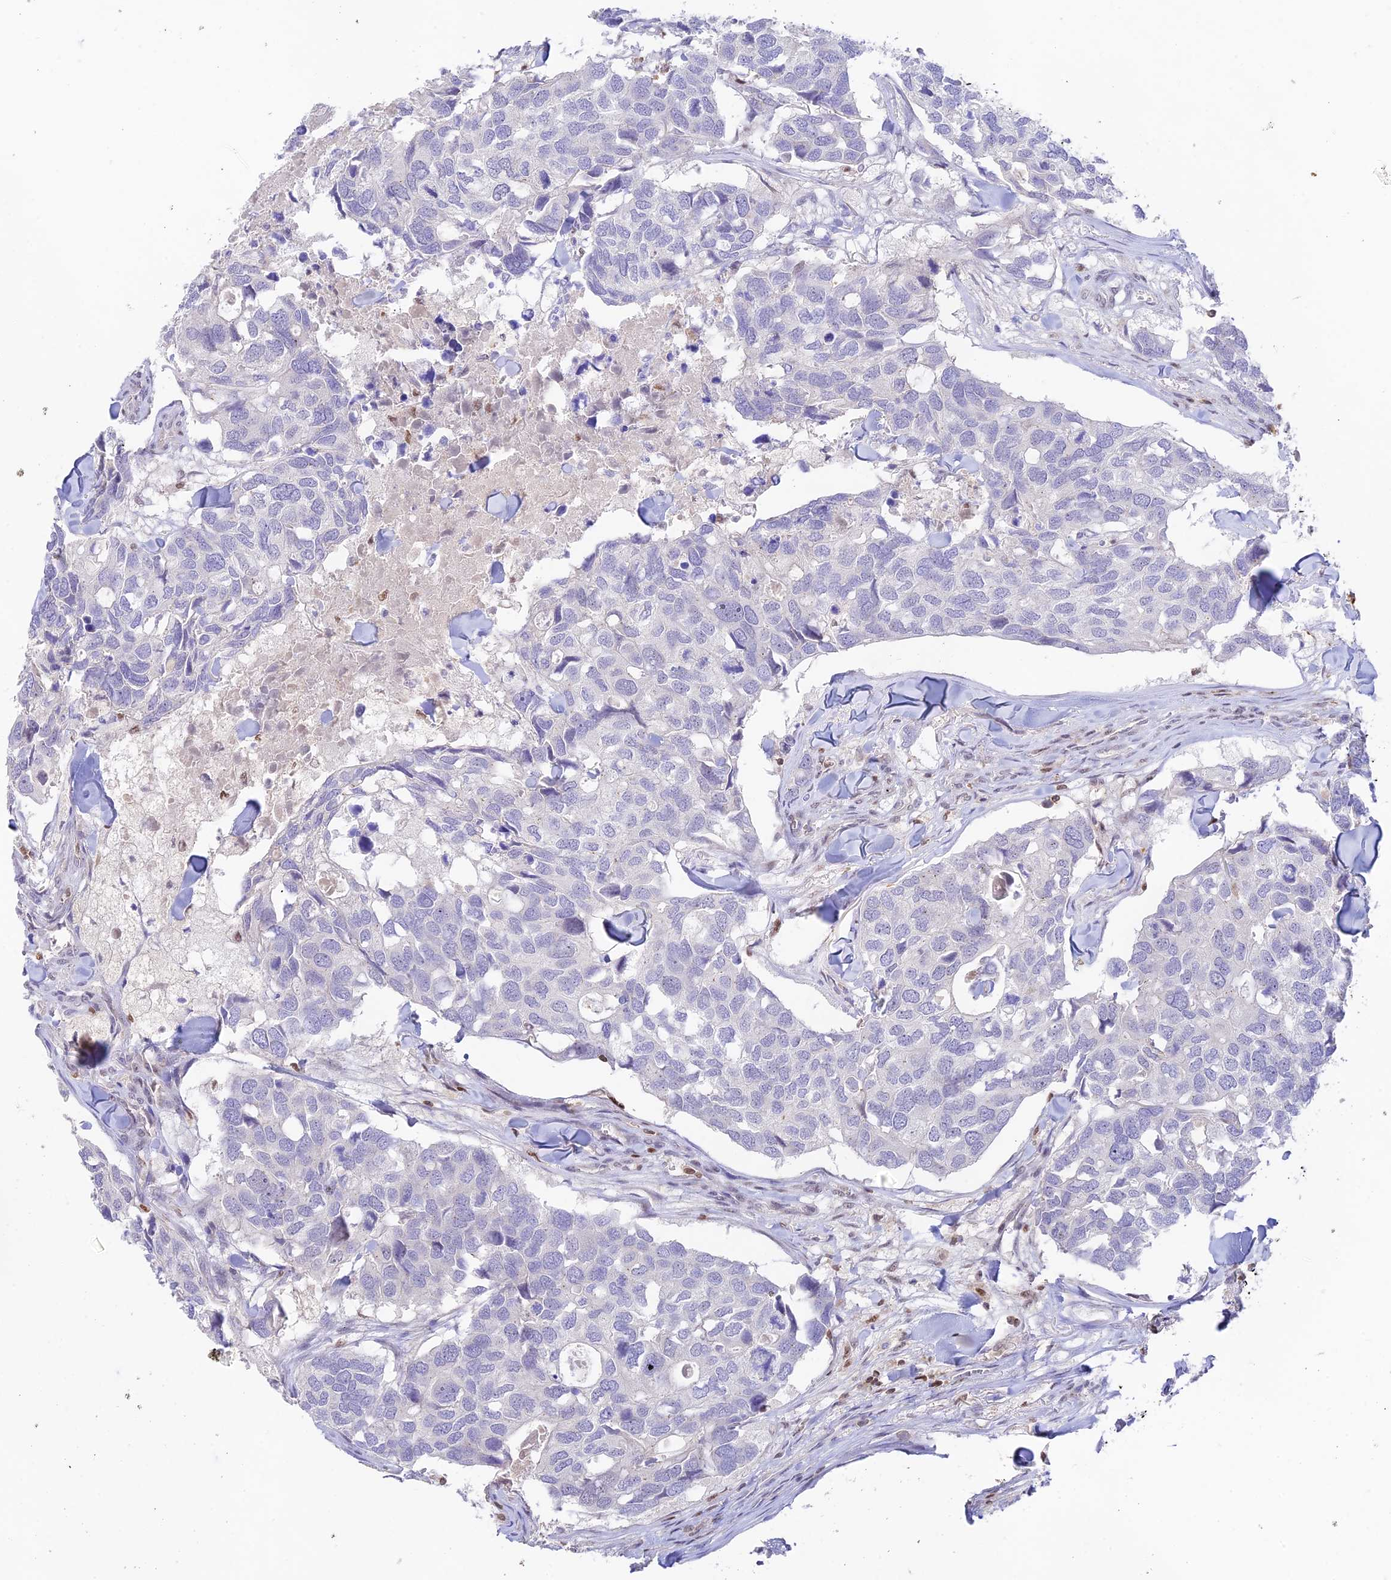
{"staining": {"intensity": "negative", "quantity": "none", "location": "none"}, "tissue": "breast cancer", "cell_type": "Tumor cells", "image_type": "cancer", "snomed": [{"axis": "morphology", "description": "Duct carcinoma"}, {"axis": "topography", "description": "Breast"}], "caption": "This is a photomicrograph of immunohistochemistry staining of breast cancer (invasive ductal carcinoma), which shows no staining in tumor cells.", "gene": "DENND1C", "patient": {"sex": "female", "age": 83}}